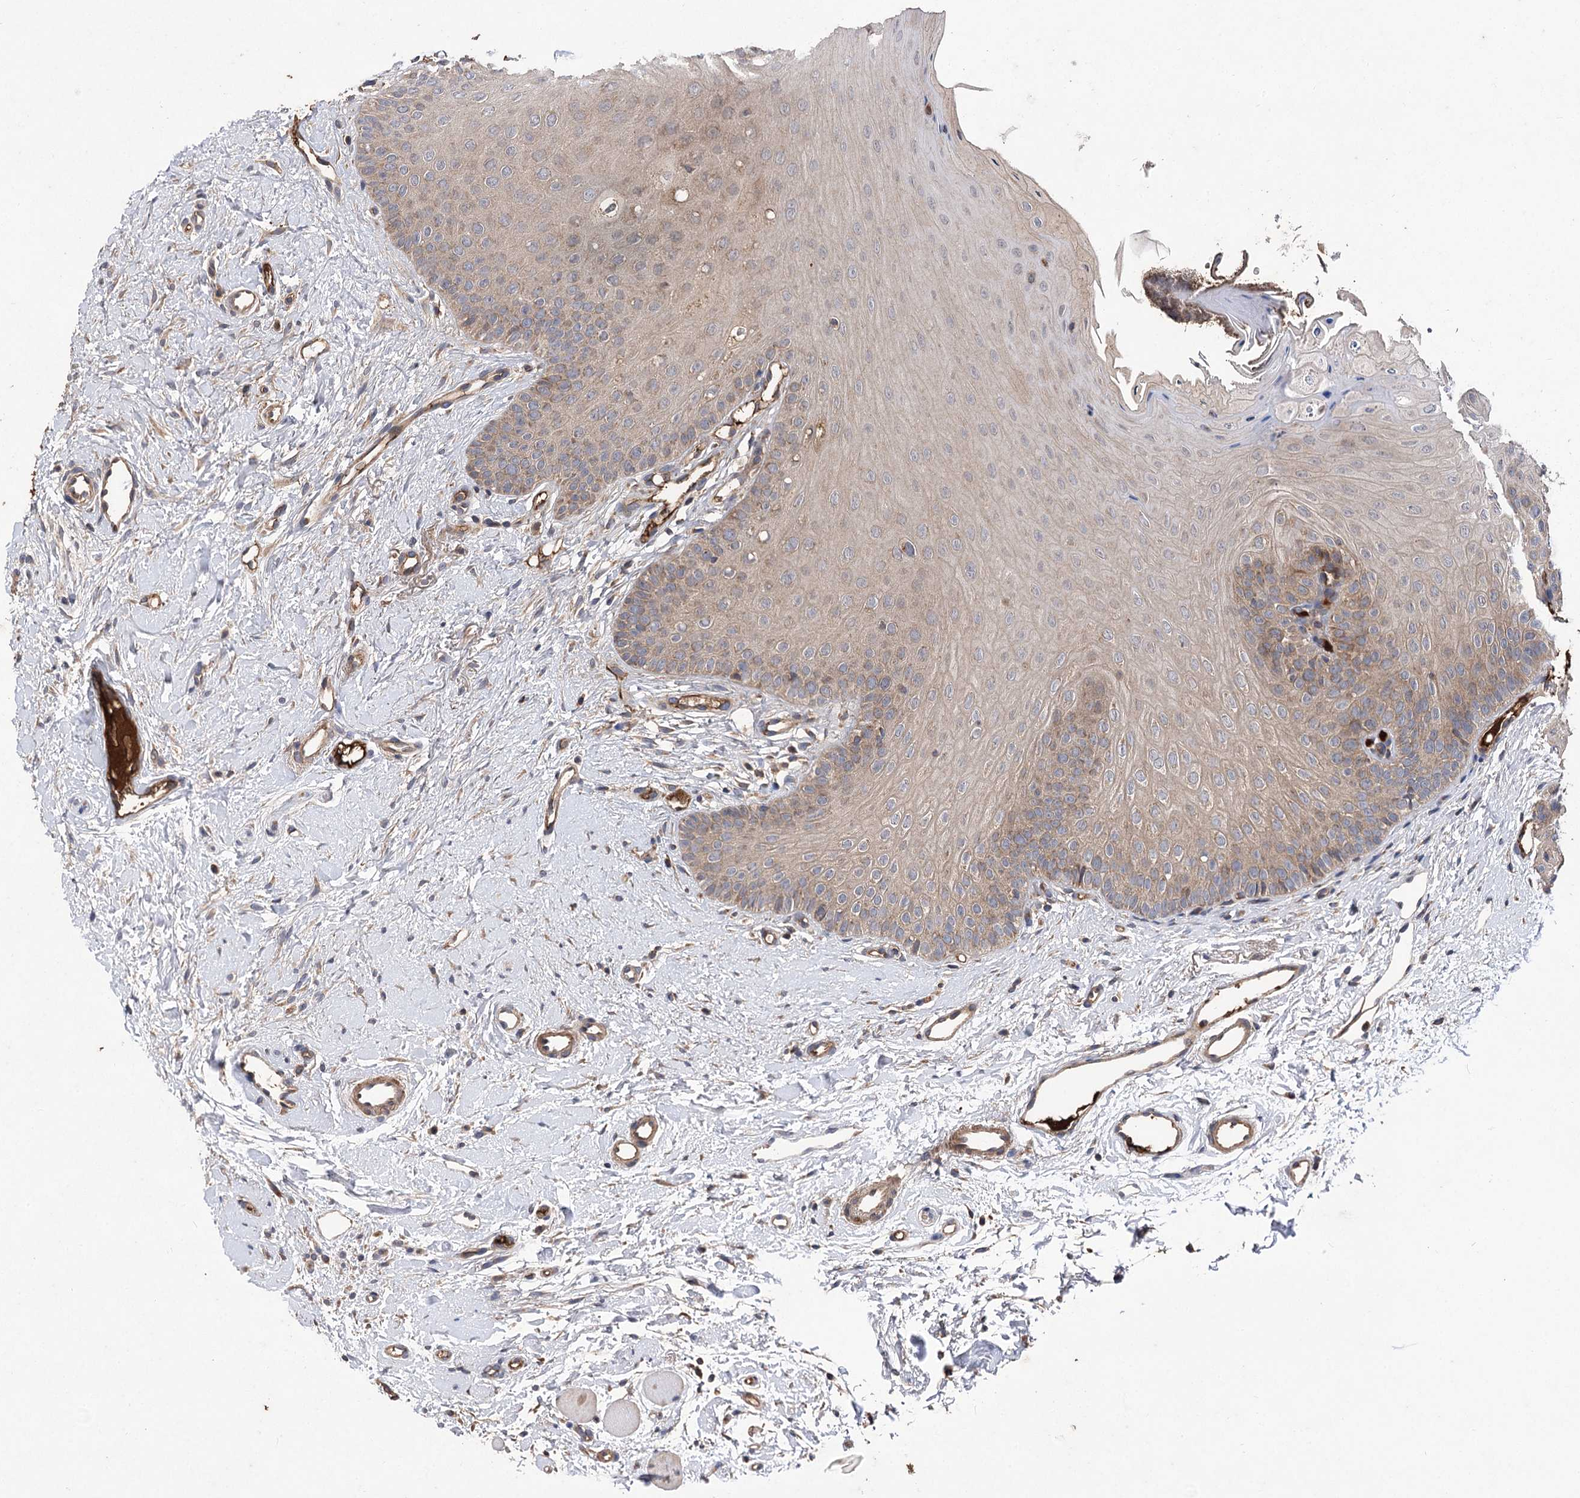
{"staining": {"intensity": "moderate", "quantity": ">75%", "location": "cytoplasmic/membranous"}, "tissue": "oral mucosa", "cell_type": "Squamous epithelial cells", "image_type": "normal", "snomed": [{"axis": "morphology", "description": "Normal tissue, NOS"}, {"axis": "topography", "description": "Oral tissue"}], "caption": "Immunohistochemistry histopathology image of unremarkable oral mucosa stained for a protein (brown), which reveals medium levels of moderate cytoplasmic/membranous staining in about >75% of squamous epithelial cells.", "gene": "RASSF3", "patient": {"sex": "female", "age": 68}}